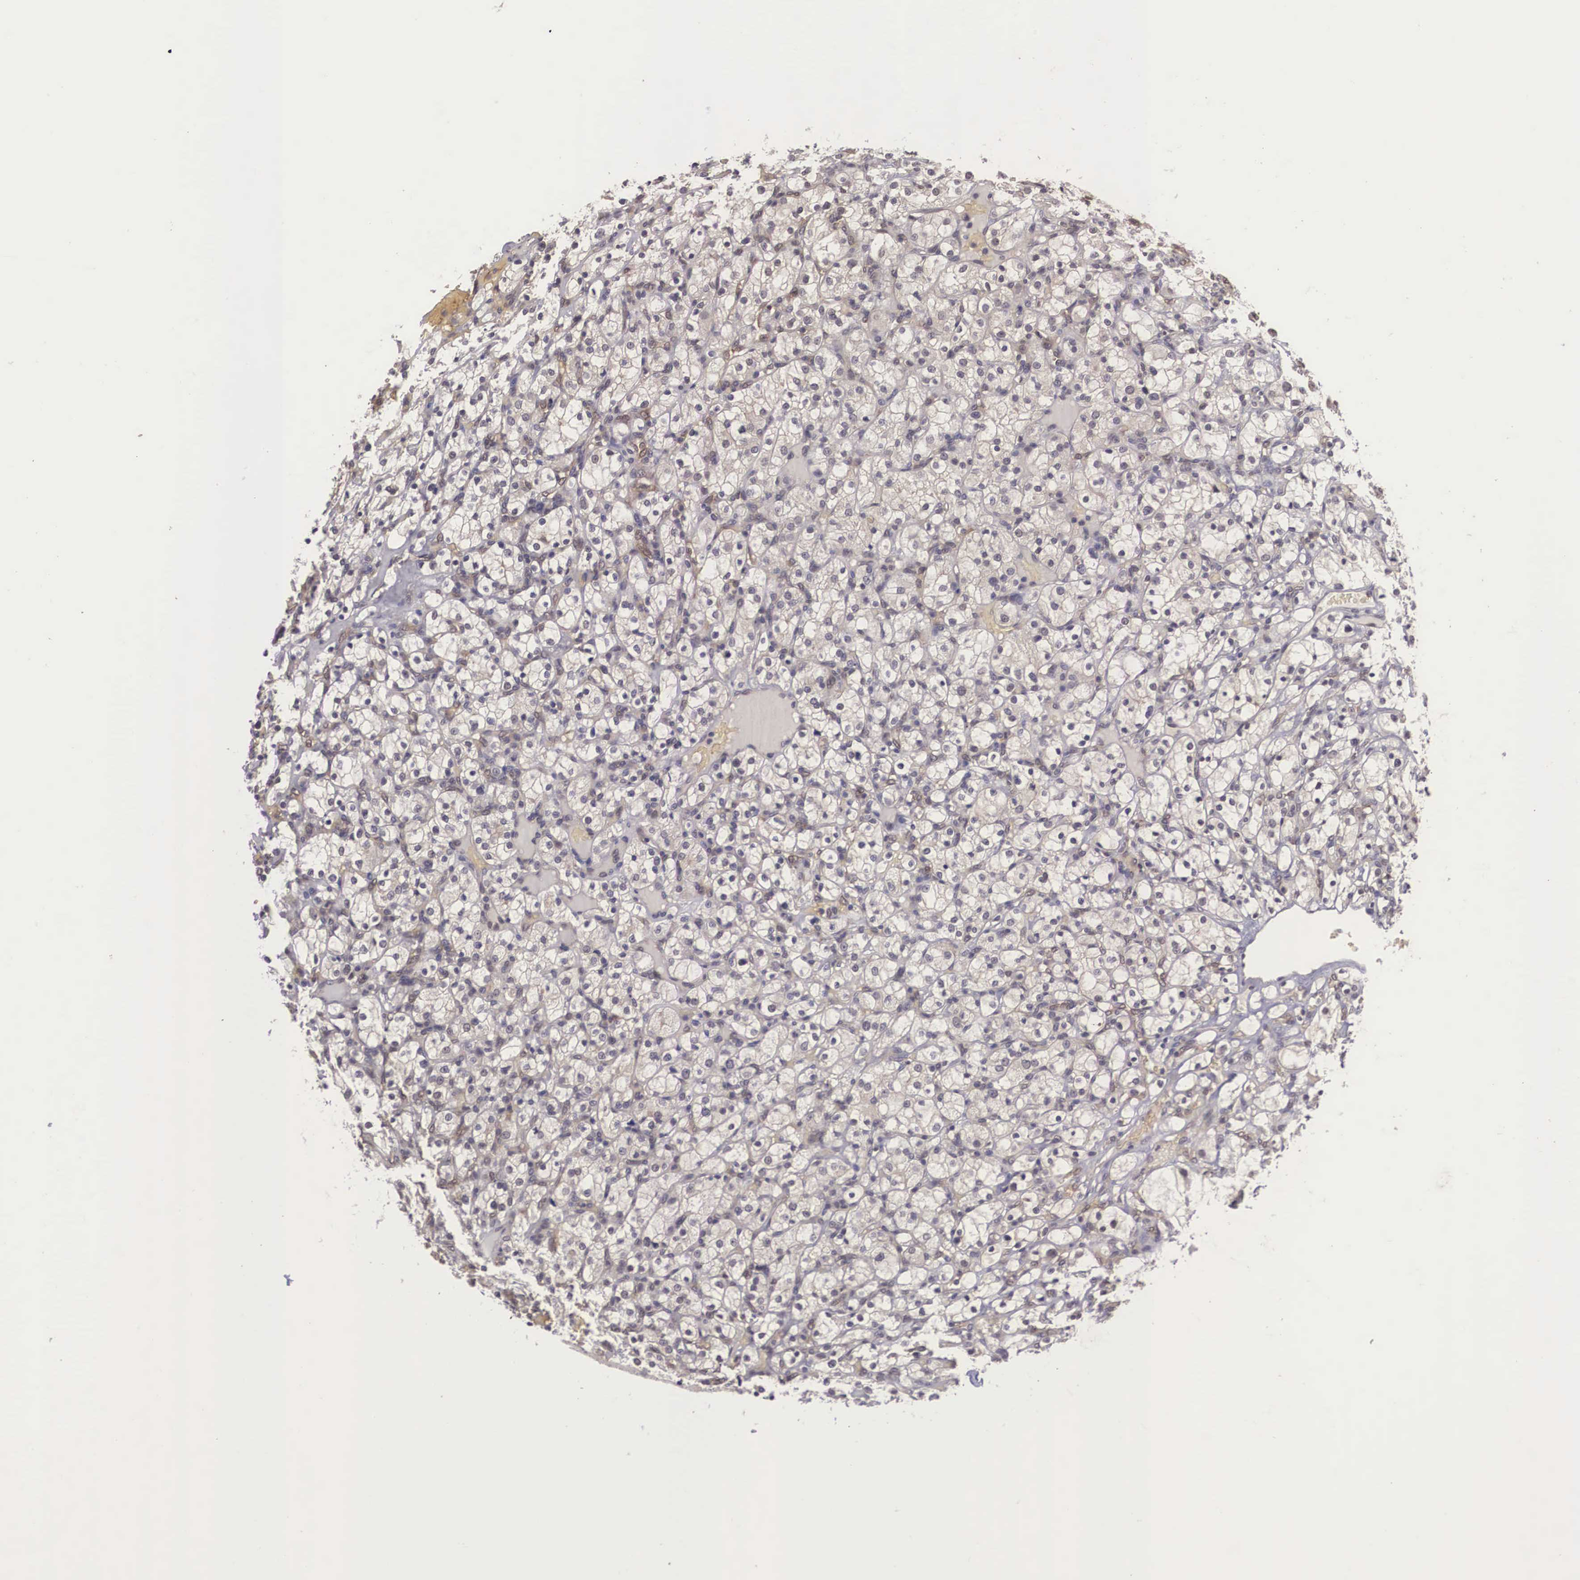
{"staining": {"intensity": "weak", "quantity": ">75%", "location": "cytoplasmic/membranous"}, "tissue": "renal cancer", "cell_type": "Tumor cells", "image_type": "cancer", "snomed": [{"axis": "morphology", "description": "Adenocarcinoma, NOS"}, {"axis": "topography", "description": "Kidney"}], "caption": "Immunohistochemical staining of adenocarcinoma (renal) displays weak cytoplasmic/membranous protein expression in about >75% of tumor cells.", "gene": "VASH1", "patient": {"sex": "female", "age": 83}}